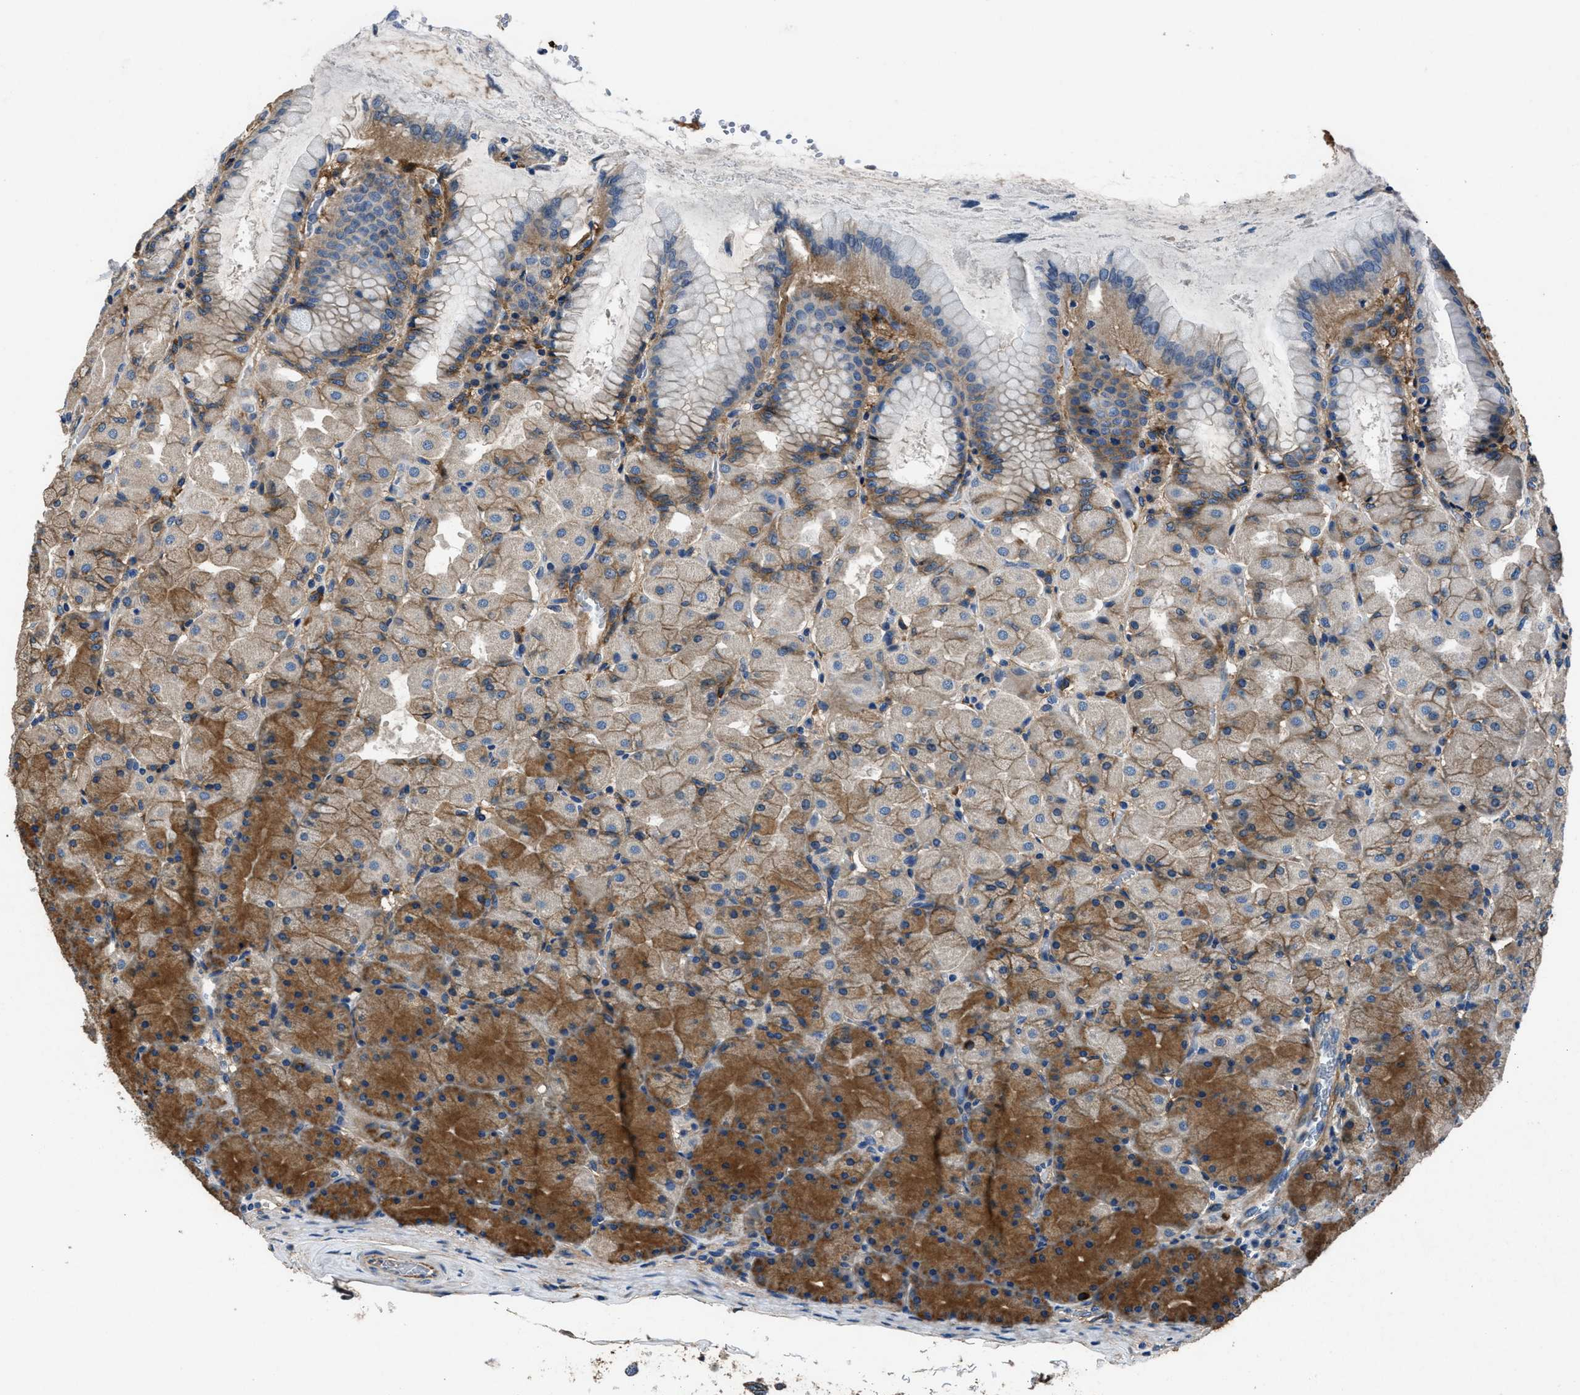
{"staining": {"intensity": "moderate", "quantity": "25%-75%", "location": "cytoplasmic/membranous"}, "tissue": "stomach", "cell_type": "Glandular cells", "image_type": "normal", "snomed": [{"axis": "morphology", "description": "Normal tissue, NOS"}, {"axis": "topography", "description": "Stomach, upper"}], "caption": "Stomach stained for a protein (brown) demonstrates moderate cytoplasmic/membranous positive staining in about 25%-75% of glandular cells.", "gene": "CD276", "patient": {"sex": "female", "age": 56}}